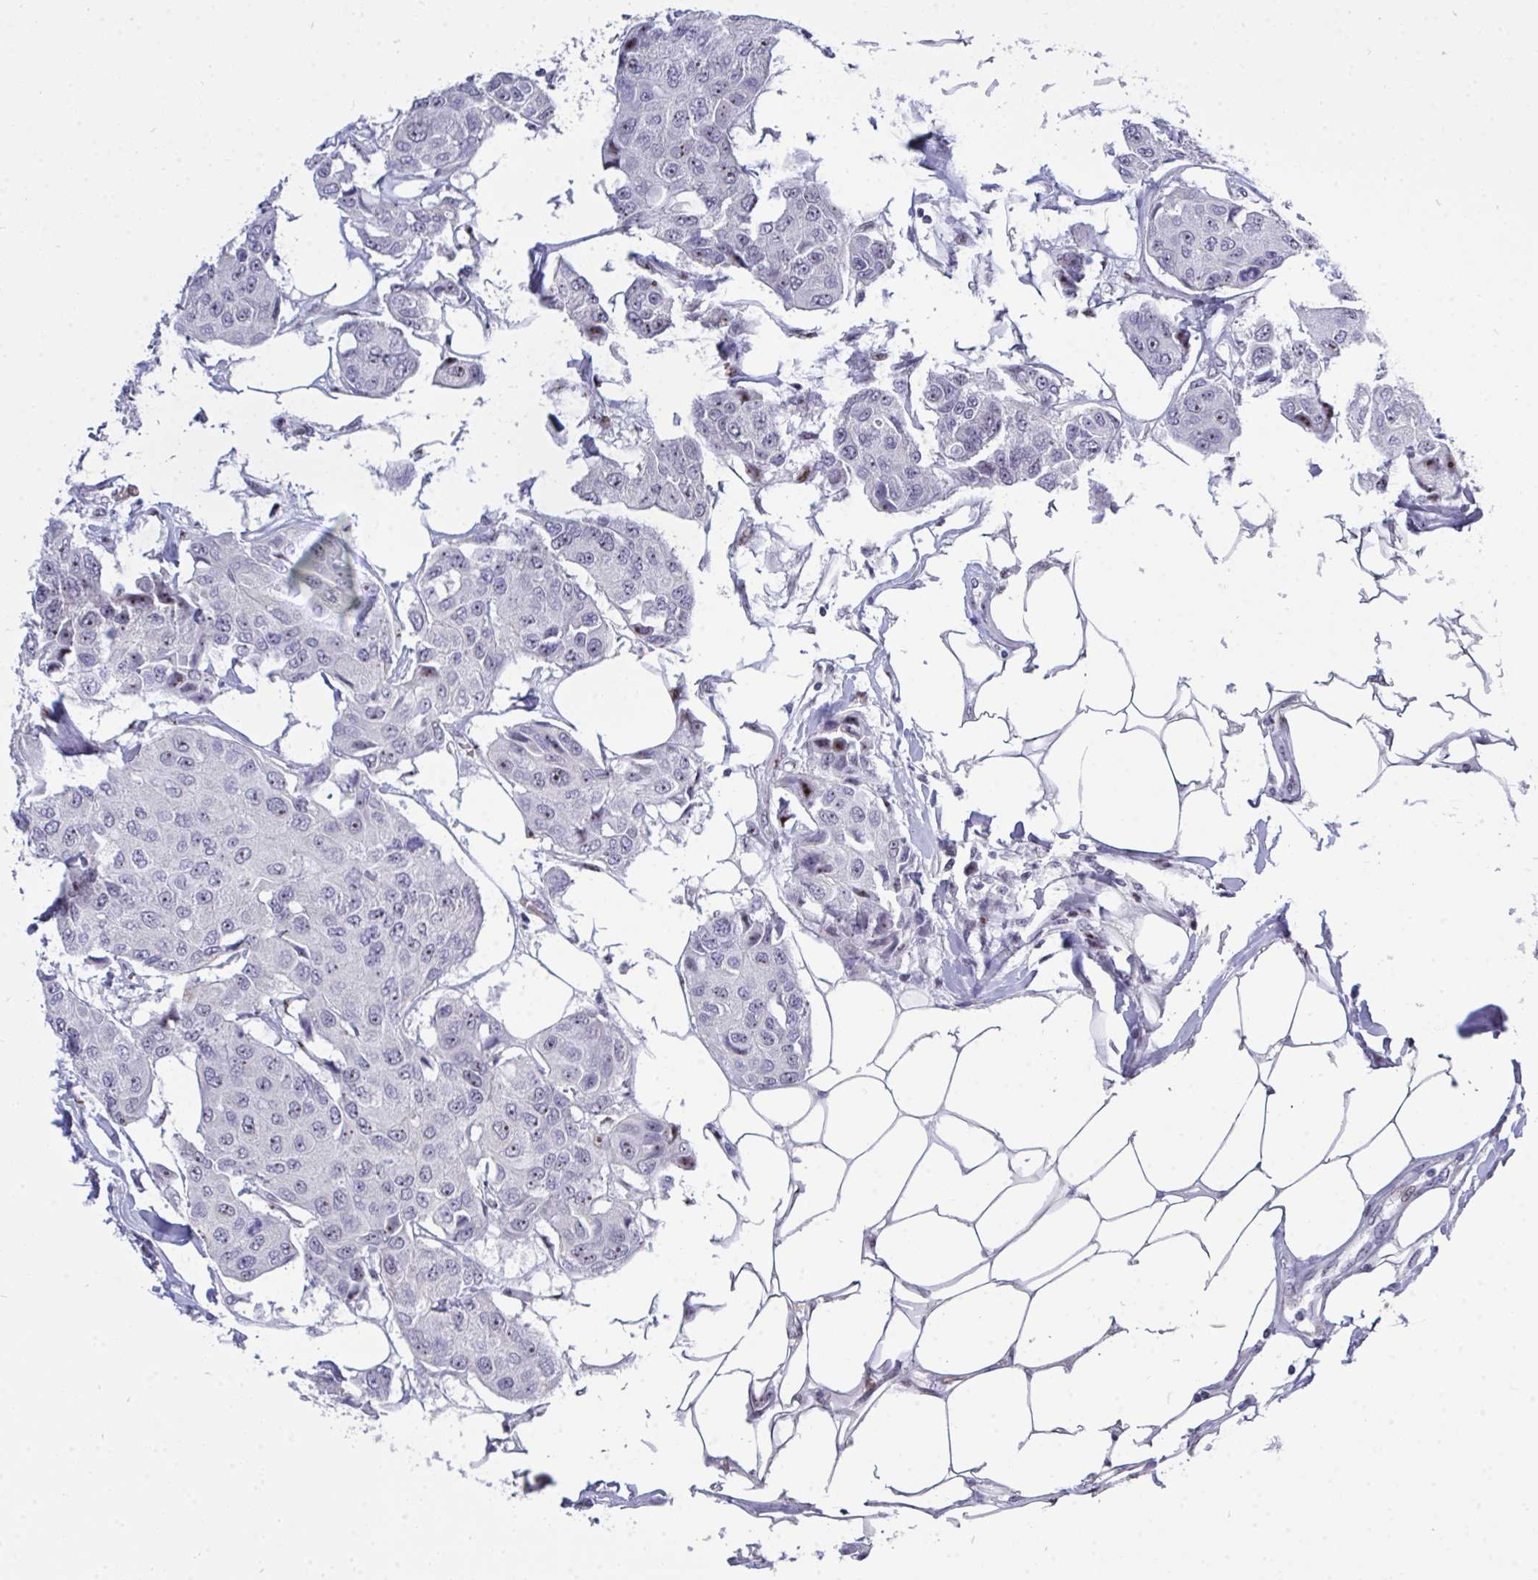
{"staining": {"intensity": "negative", "quantity": "none", "location": "none"}, "tissue": "breast cancer", "cell_type": "Tumor cells", "image_type": "cancer", "snomed": [{"axis": "morphology", "description": "Duct carcinoma"}, {"axis": "topography", "description": "Breast"}, {"axis": "topography", "description": "Lymph node"}], "caption": "High magnification brightfield microscopy of breast cancer (infiltrating ductal carcinoma) stained with DAB (3,3'-diaminobenzidine) (brown) and counterstained with hematoxylin (blue): tumor cells show no significant positivity.", "gene": "PLPPR3", "patient": {"sex": "female", "age": 80}}